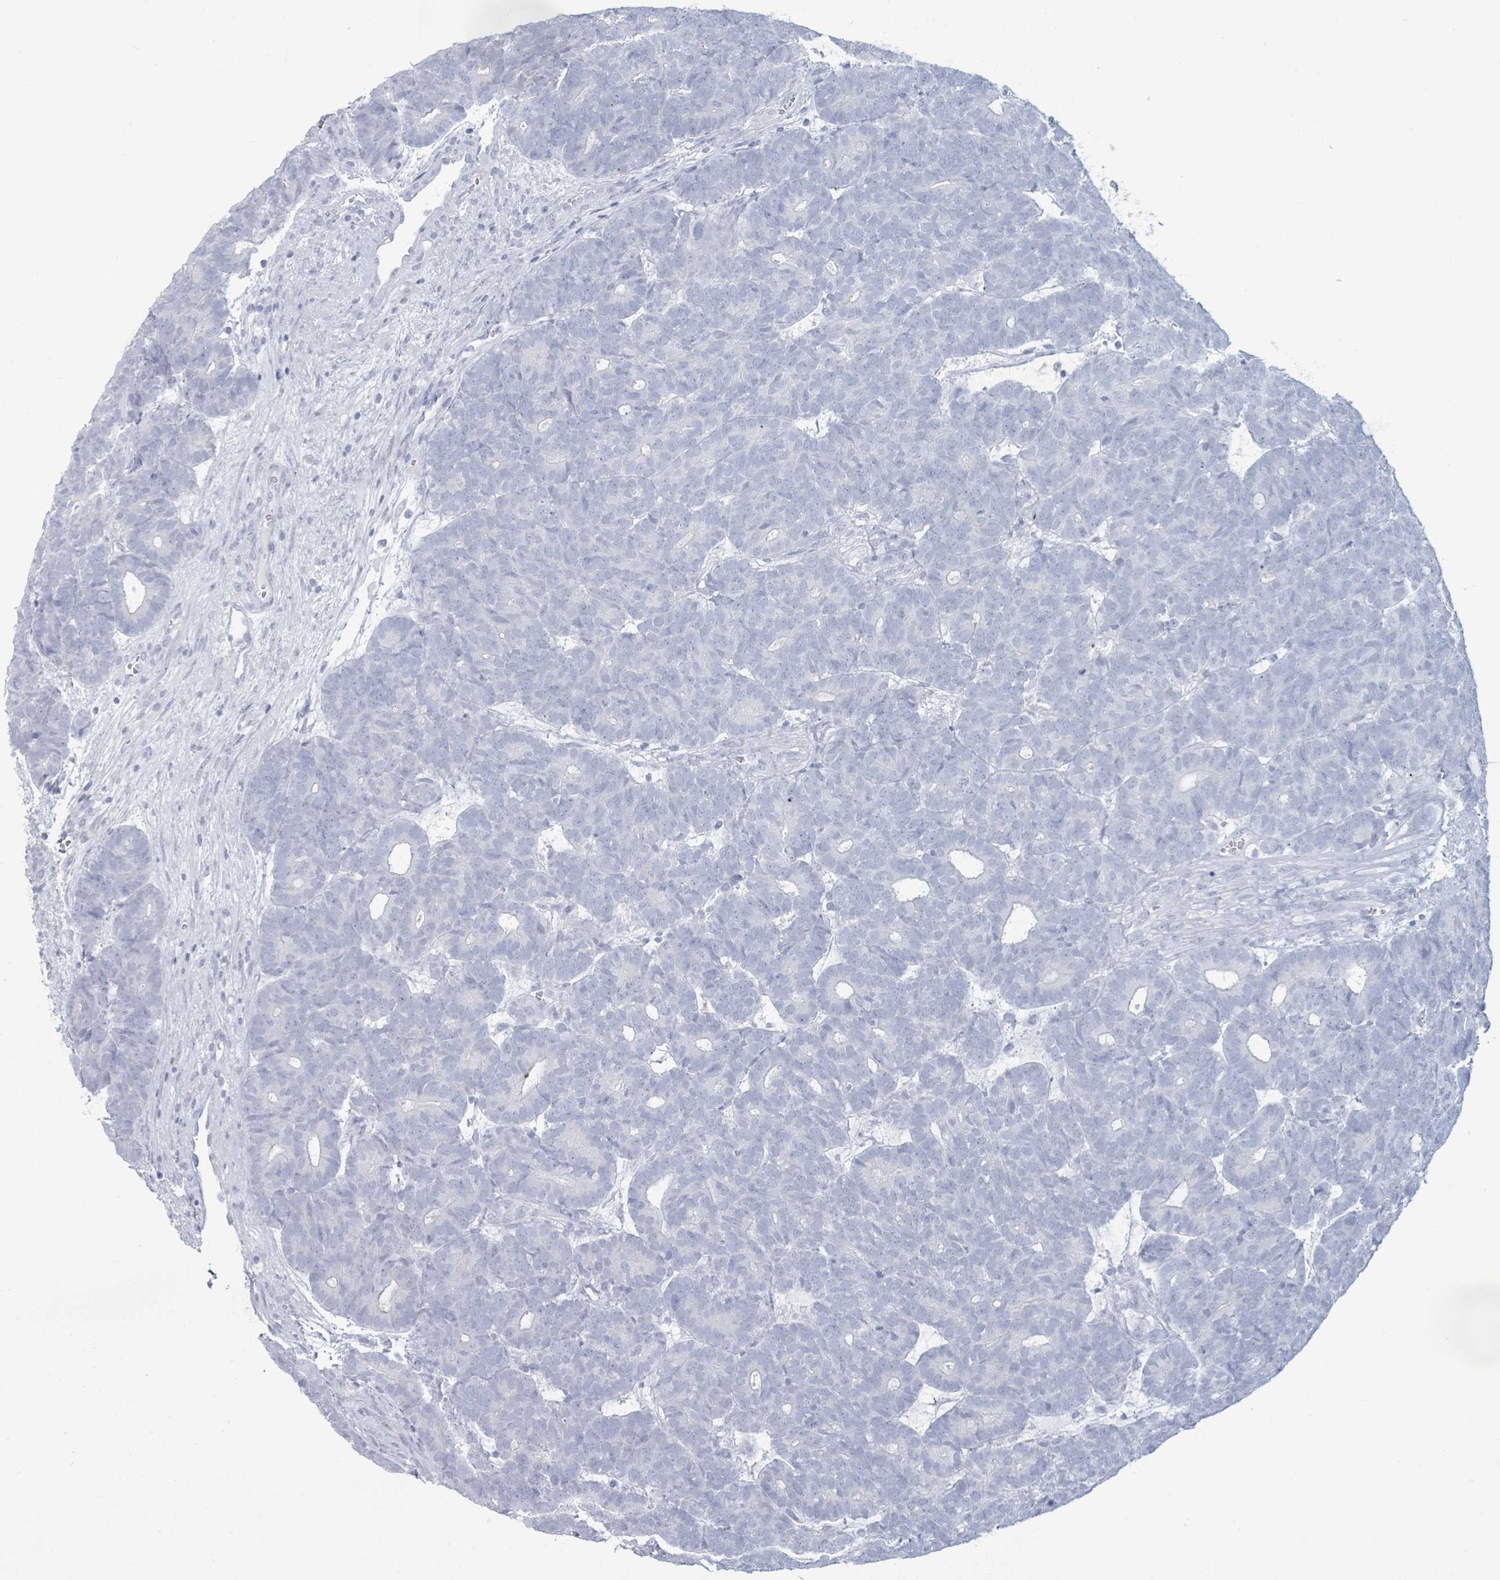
{"staining": {"intensity": "negative", "quantity": "none", "location": "none"}, "tissue": "head and neck cancer", "cell_type": "Tumor cells", "image_type": "cancer", "snomed": [{"axis": "morphology", "description": "Adenocarcinoma, NOS"}, {"axis": "topography", "description": "Head-Neck"}], "caption": "IHC of human head and neck adenocarcinoma demonstrates no staining in tumor cells.", "gene": "PGA3", "patient": {"sex": "female", "age": 81}}